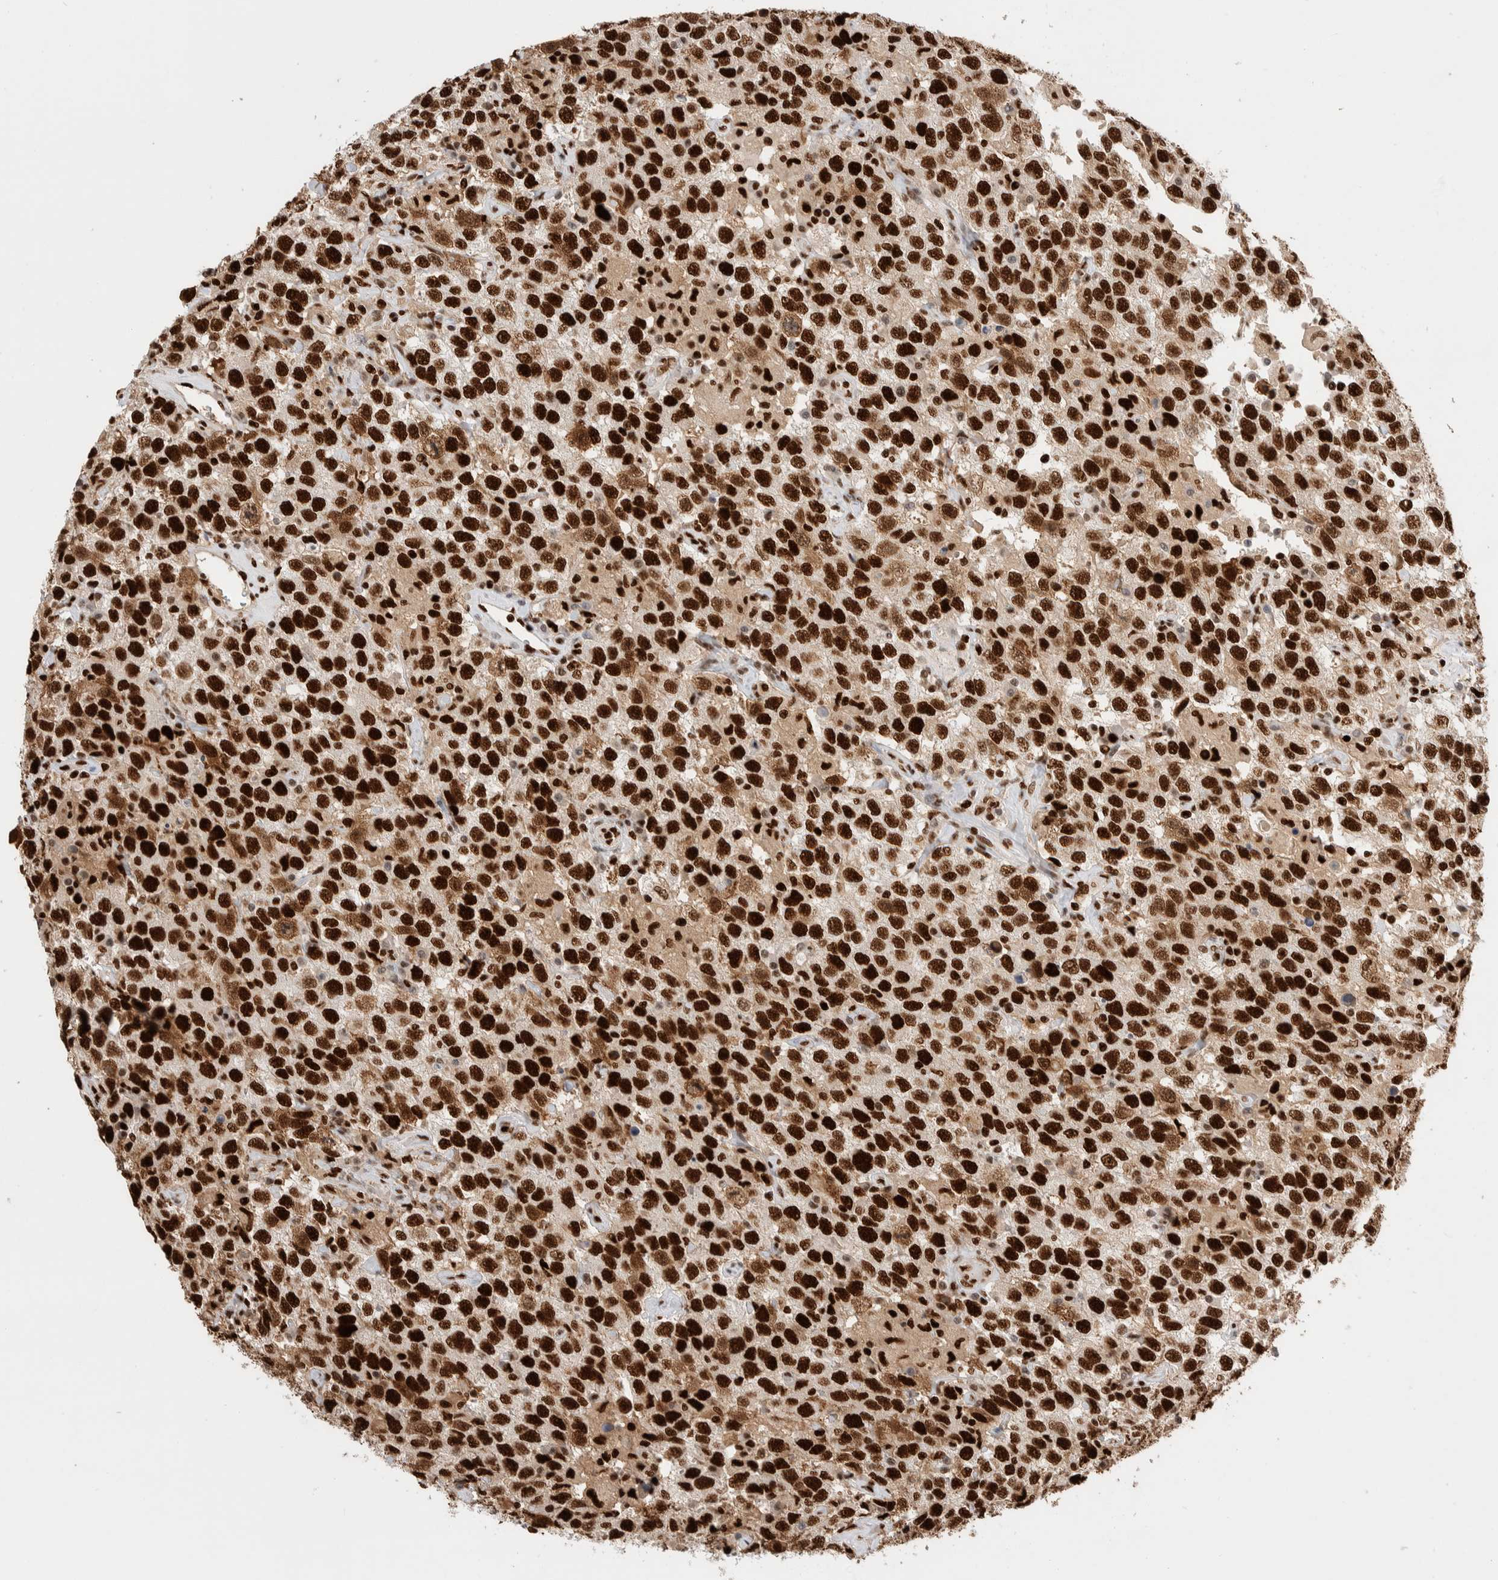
{"staining": {"intensity": "strong", "quantity": ">75%", "location": "cytoplasmic/membranous,nuclear"}, "tissue": "testis cancer", "cell_type": "Tumor cells", "image_type": "cancer", "snomed": [{"axis": "morphology", "description": "Seminoma, NOS"}, {"axis": "topography", "description": "Testis"}], "caption": "An IHC micrograph of tumor tissue is shown. Protein staining in brown labels strong cytoplasmic/membranous and nuclear positivity in seminoma (testis) within tumor cells.", "gene": "RNASEK-C17orf49", "patient": {"sex": "male", "age": 41}}